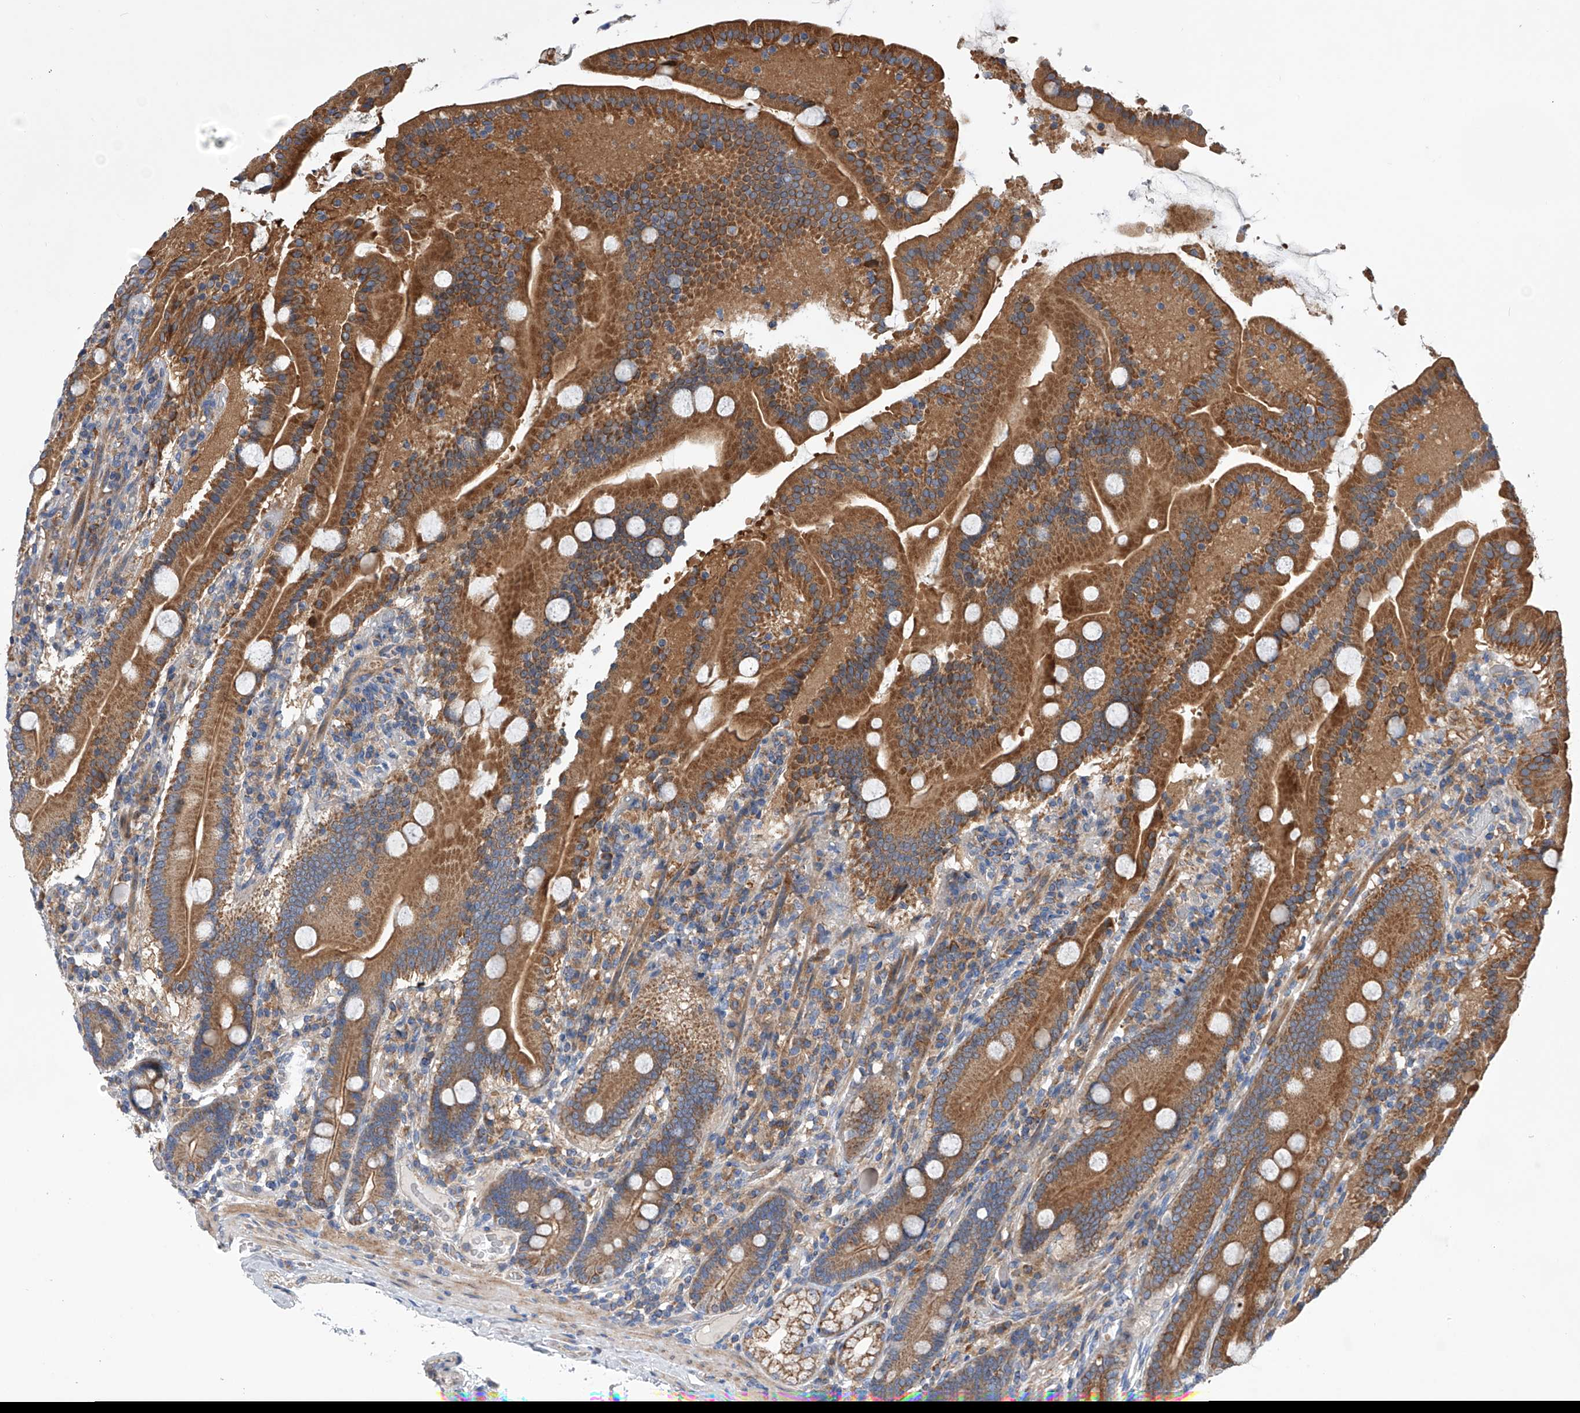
{"staining": {"intensity": "moderate", "quantity": ">75%", "location": "cytoplasmic/membranous"}, "tissue": "duodenum", "cell_type": "Glandular cells", "image_type": "normal", "snomed": [{"axis": "morphology", "description": "Normal tissue, NOS"}, {"axis": "topography", "description": "Duodenum"}], "caption": "DAB (3,3'-diaminobenzidine) immunohistochemical staining of benign duodenum exhibits moderate cytoplasmic/membranous protein staining in approximately >75% of glandular cells.", "gene": "MLYCD", "patient": {"sex": "male", "age": 55}}